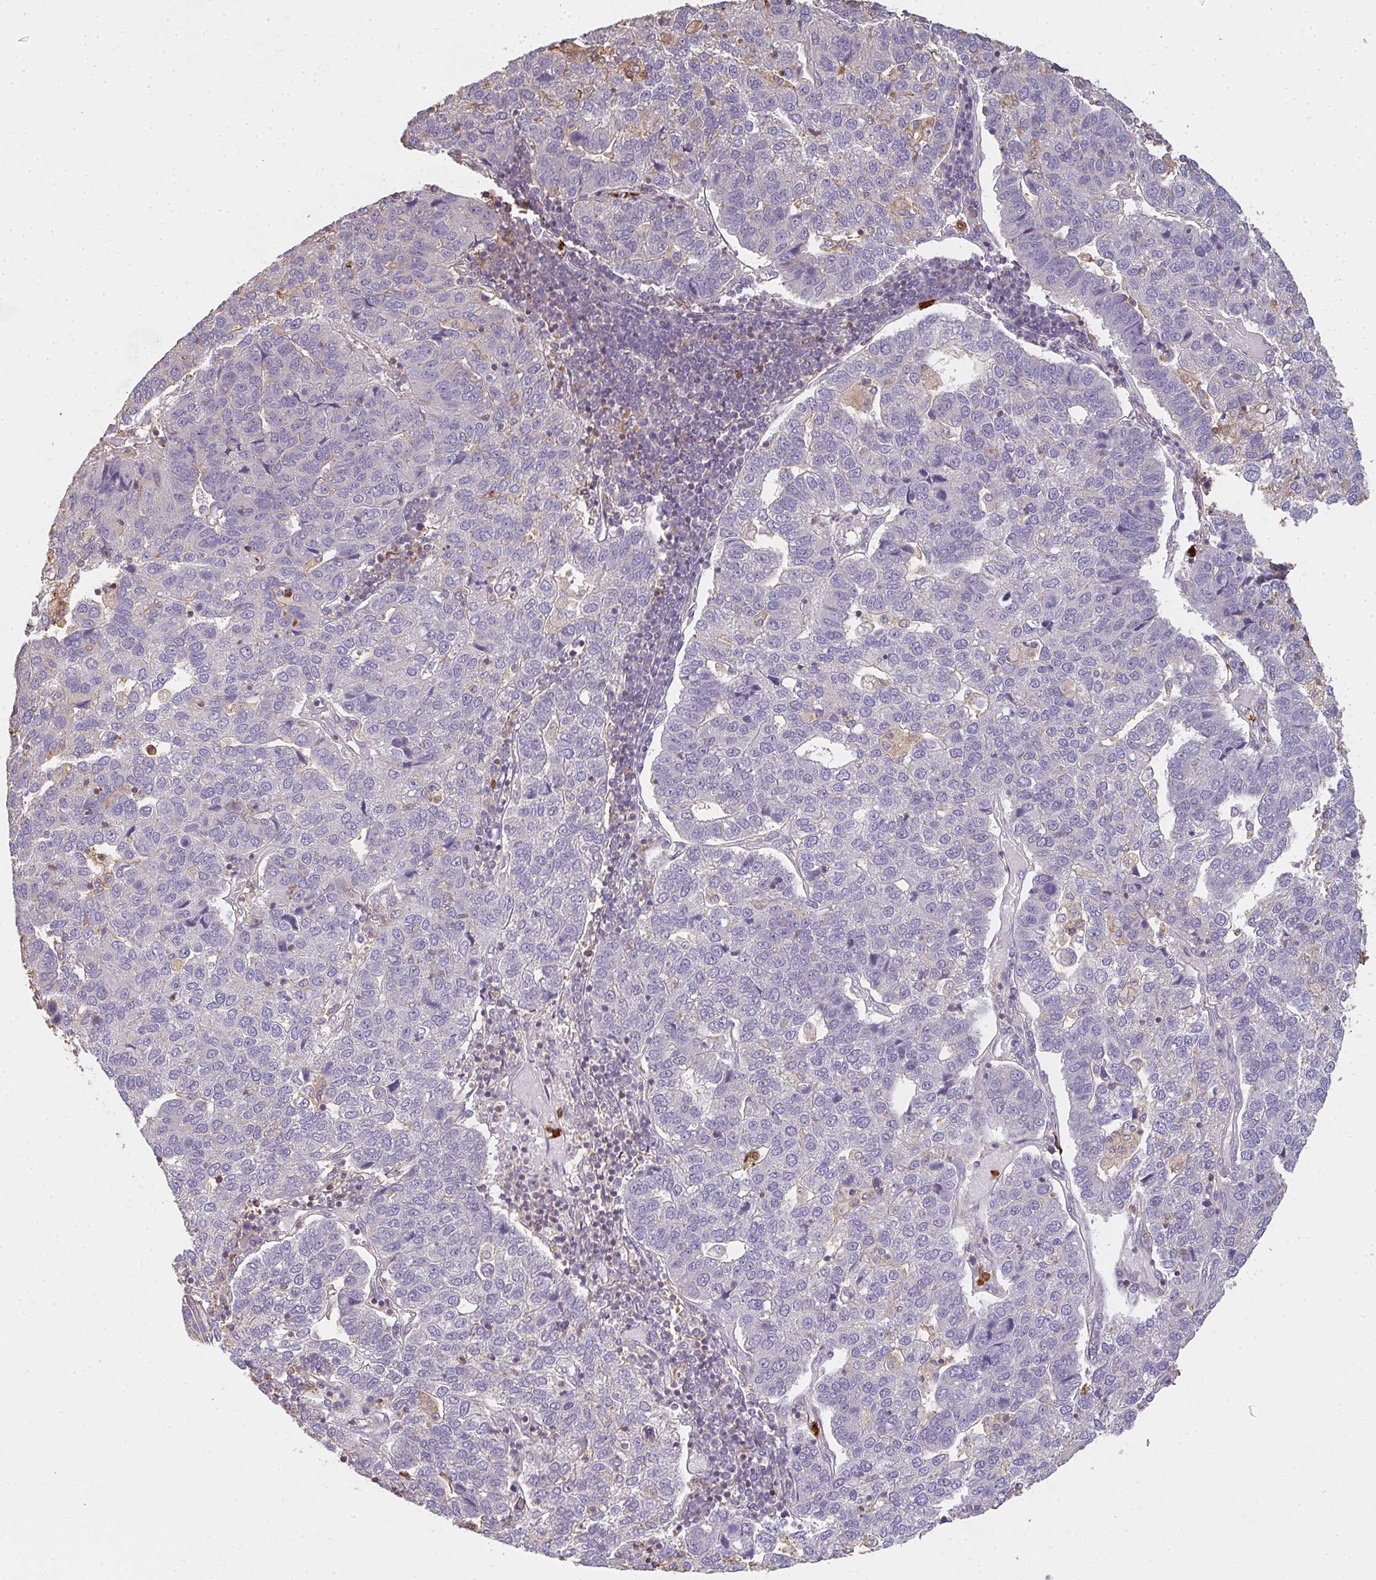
{"staining": {"intensity": "negative", "quantity": "none", "location": "none"}, "tissue": "pancreatic cancer", "cell_type": "Tumor cells", "image_type": "cancer", "snomed": [{"axis": "morphology", "description": "Adenocarcinoma, NOS"}, {"axis": "topography", "description": "Pancreas"}], "caption": "DAB immunohistochemical staining of pancreatic cancer (adenocarcinoma) exhibits no significant positivity in tumor cells.", "gene": "CNTRL", "patient": {"sex": "female", "age": 61}}